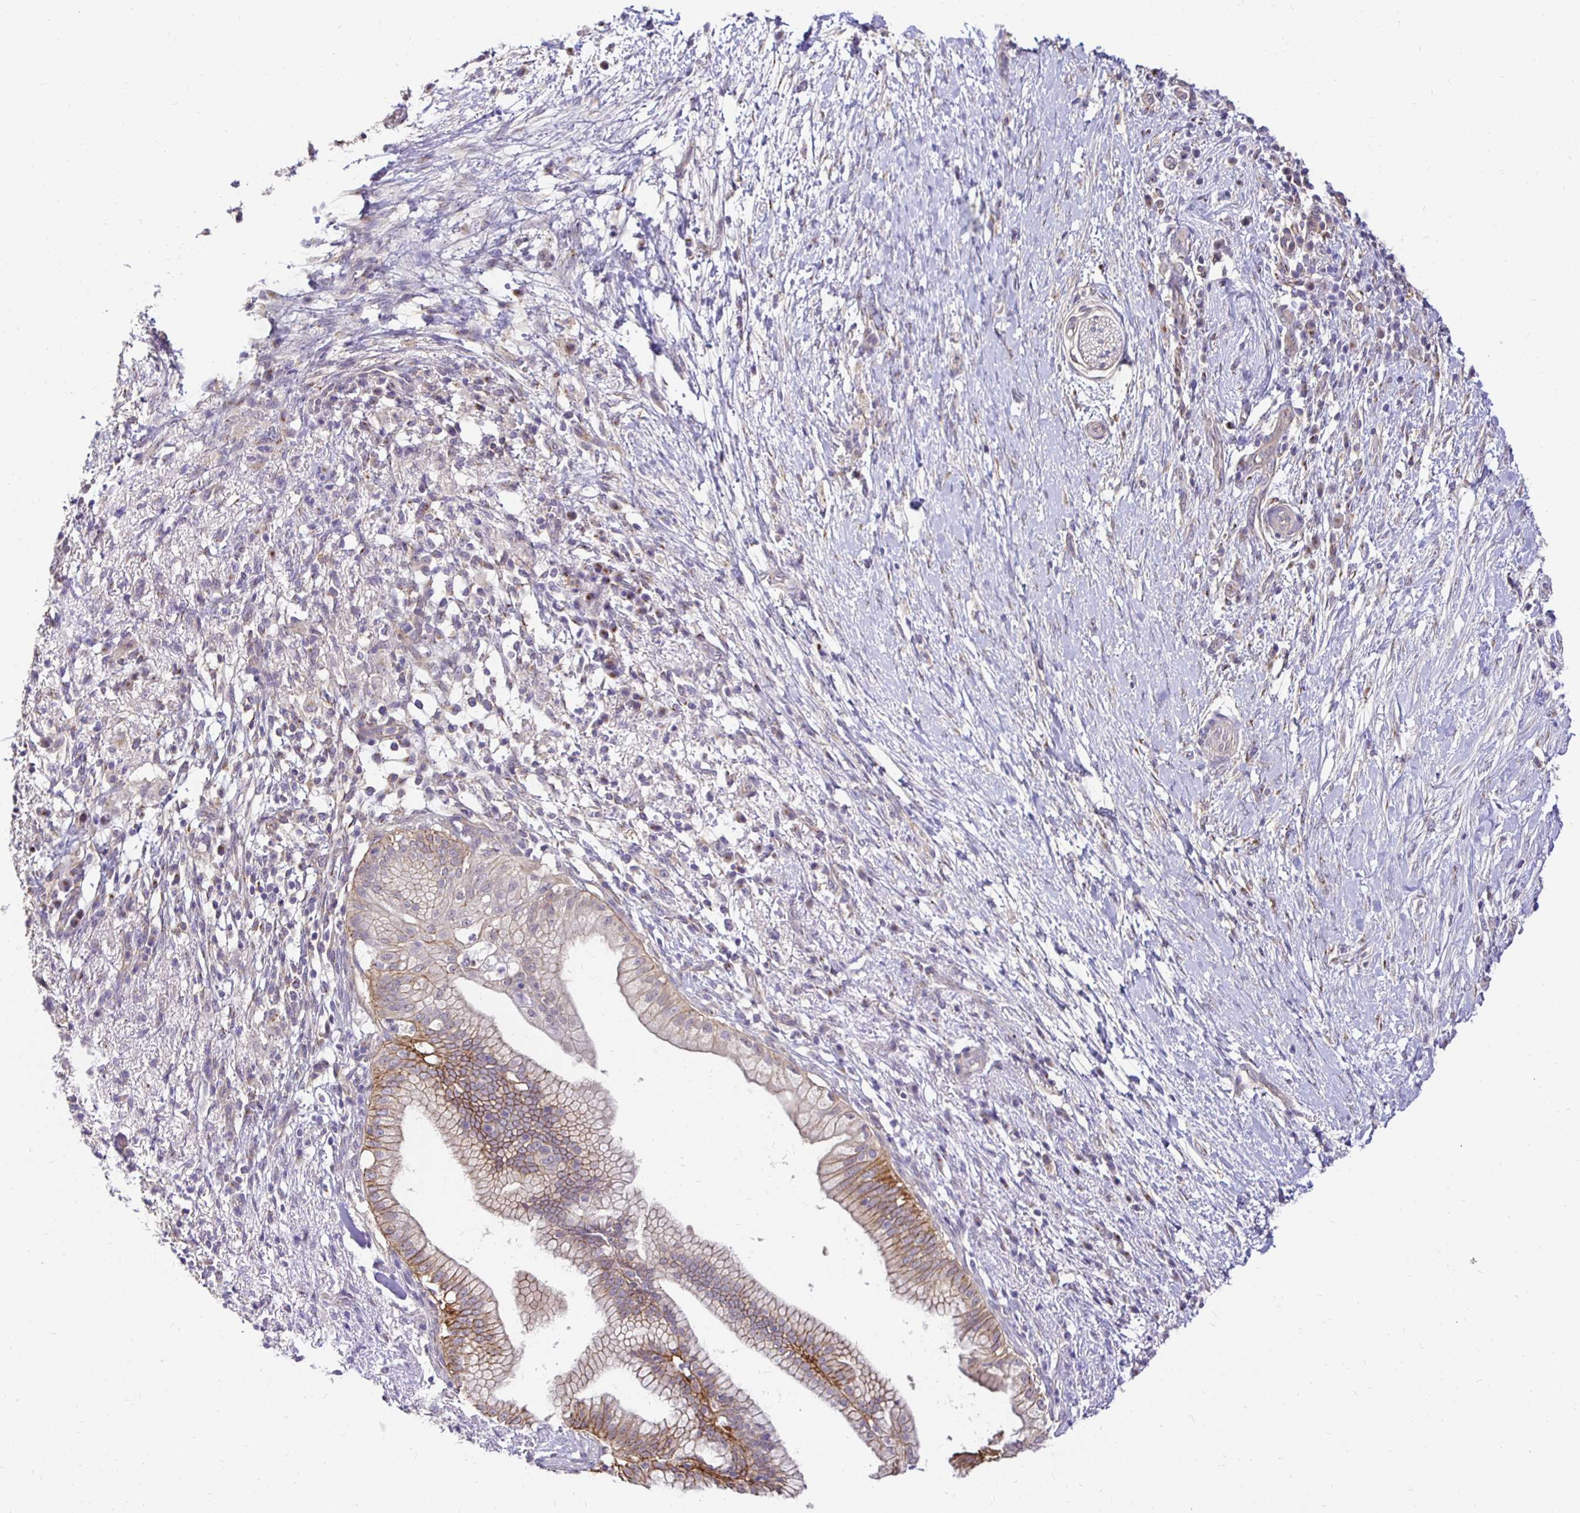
{"staining": {"intensity": "moderate", "quantity": "25%-75%", "location": "cytoplasmic/membranous"}, "tissue": "pancreatic cancer", "cell_type": "Tumor cells", "image_type": "cancer", "snomed": [{"axis": "morphology", "description": "Adenocarcinoma, NOS"}, {"axis": "topography", "description": "Pancreas"}], "caption": "A photomicrograph of human pancreatic adenocarcinoma stained for a protein displays moderate cytoplasmic/membranous brown staining in tumor cells. (IHC, brightfield microscopy, high magnification).", "gene": "SLC9A1", "patient": {"sex": "female", "age": 72}}